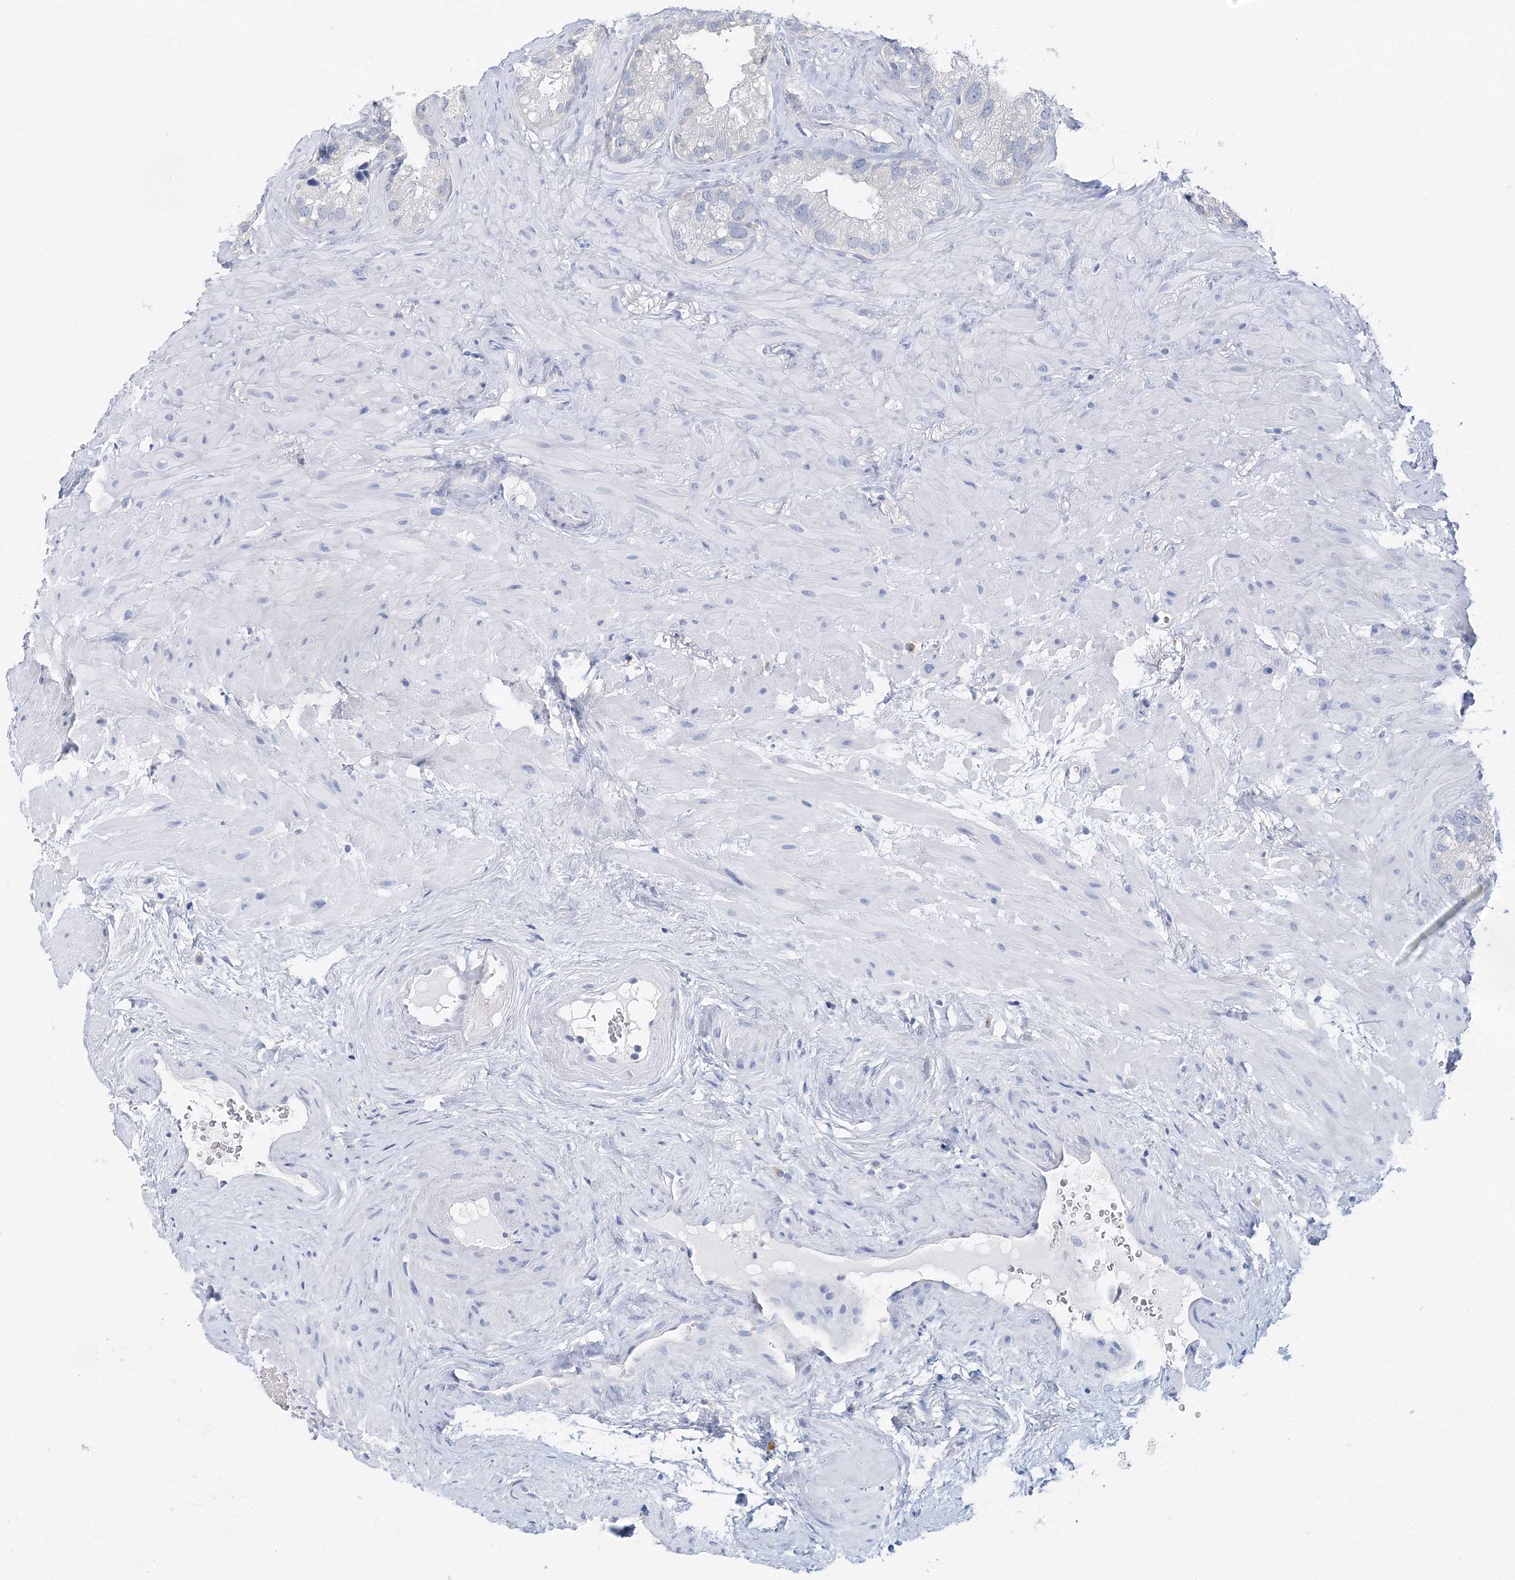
{"staining": {"intensity": "negative", "quantity": "none", "location": "none"}, "tissue": "seminal vesicle", "cell_type": "Glandular cells", "image_type": "normal", "snomed": [{"axis": "morphology", "description": "Normal tissue, NOS"}, {"axis": "topography", "description": "Prostate"}, {"axis": "topography", "description": "Seminal veicle"}], "caption": "Immunohistochemistry photomicrograph of normal seminal vesicle: seminal vesicle stained with DAB exhibits no significant protein positivity in glandular cells.", "gene": "VILL", "patient": {"sex": "male", "age": 68}}